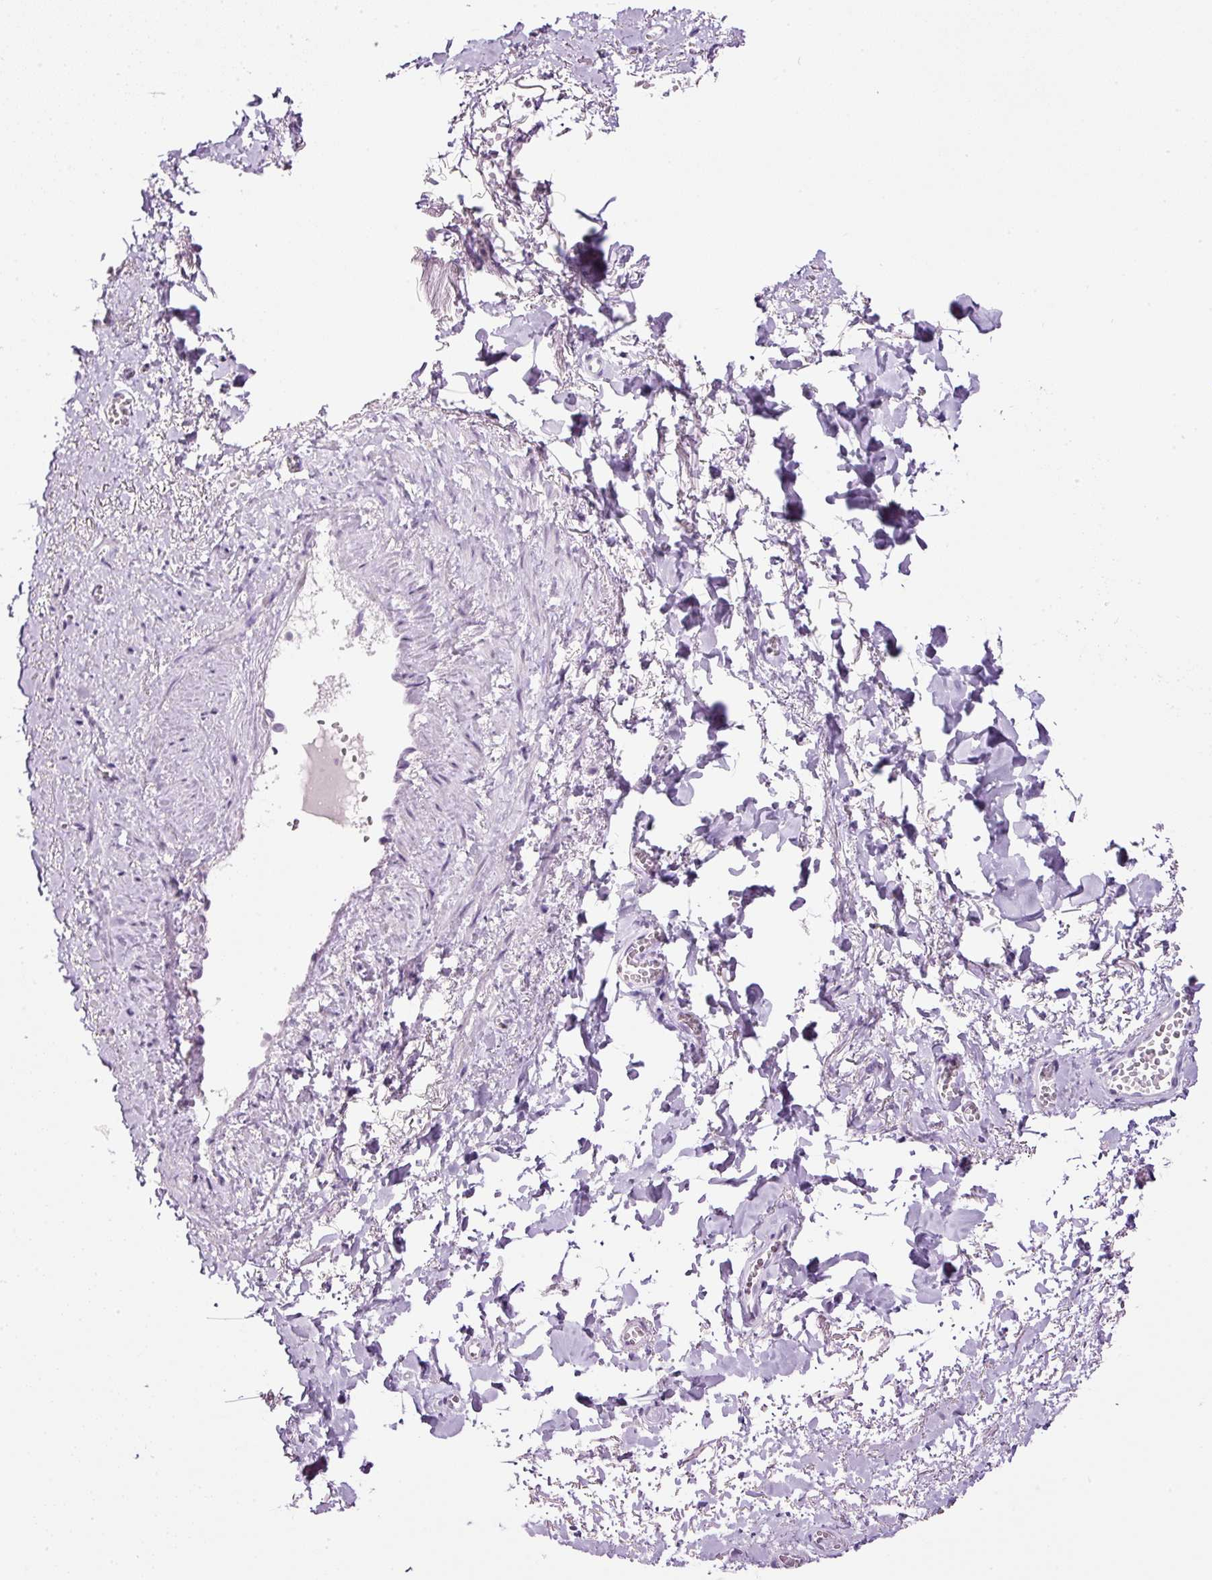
{"staining": {"intensity": "negative", "quantity": "none", "location": "none"}, "tissue": "adipose tissue", "cell_type": "Adipocytes", "image_type": "normal", "snomed": [{"axis": "morphology", "description": "Normal tissue, NOS"}, {"axis": "topography", "description": "Vulva"}, {"axis": "topography", "description": "Vagina"}, {"axis": "topography", "description": "Peripheral nerve tissue"}], "caption": "Immunohistochemical staining of benign adipose tissue exhibits no significant expression in adipocytes.", "gene": "ZNF639", "patient": {"sex": "female", "age": 66}}